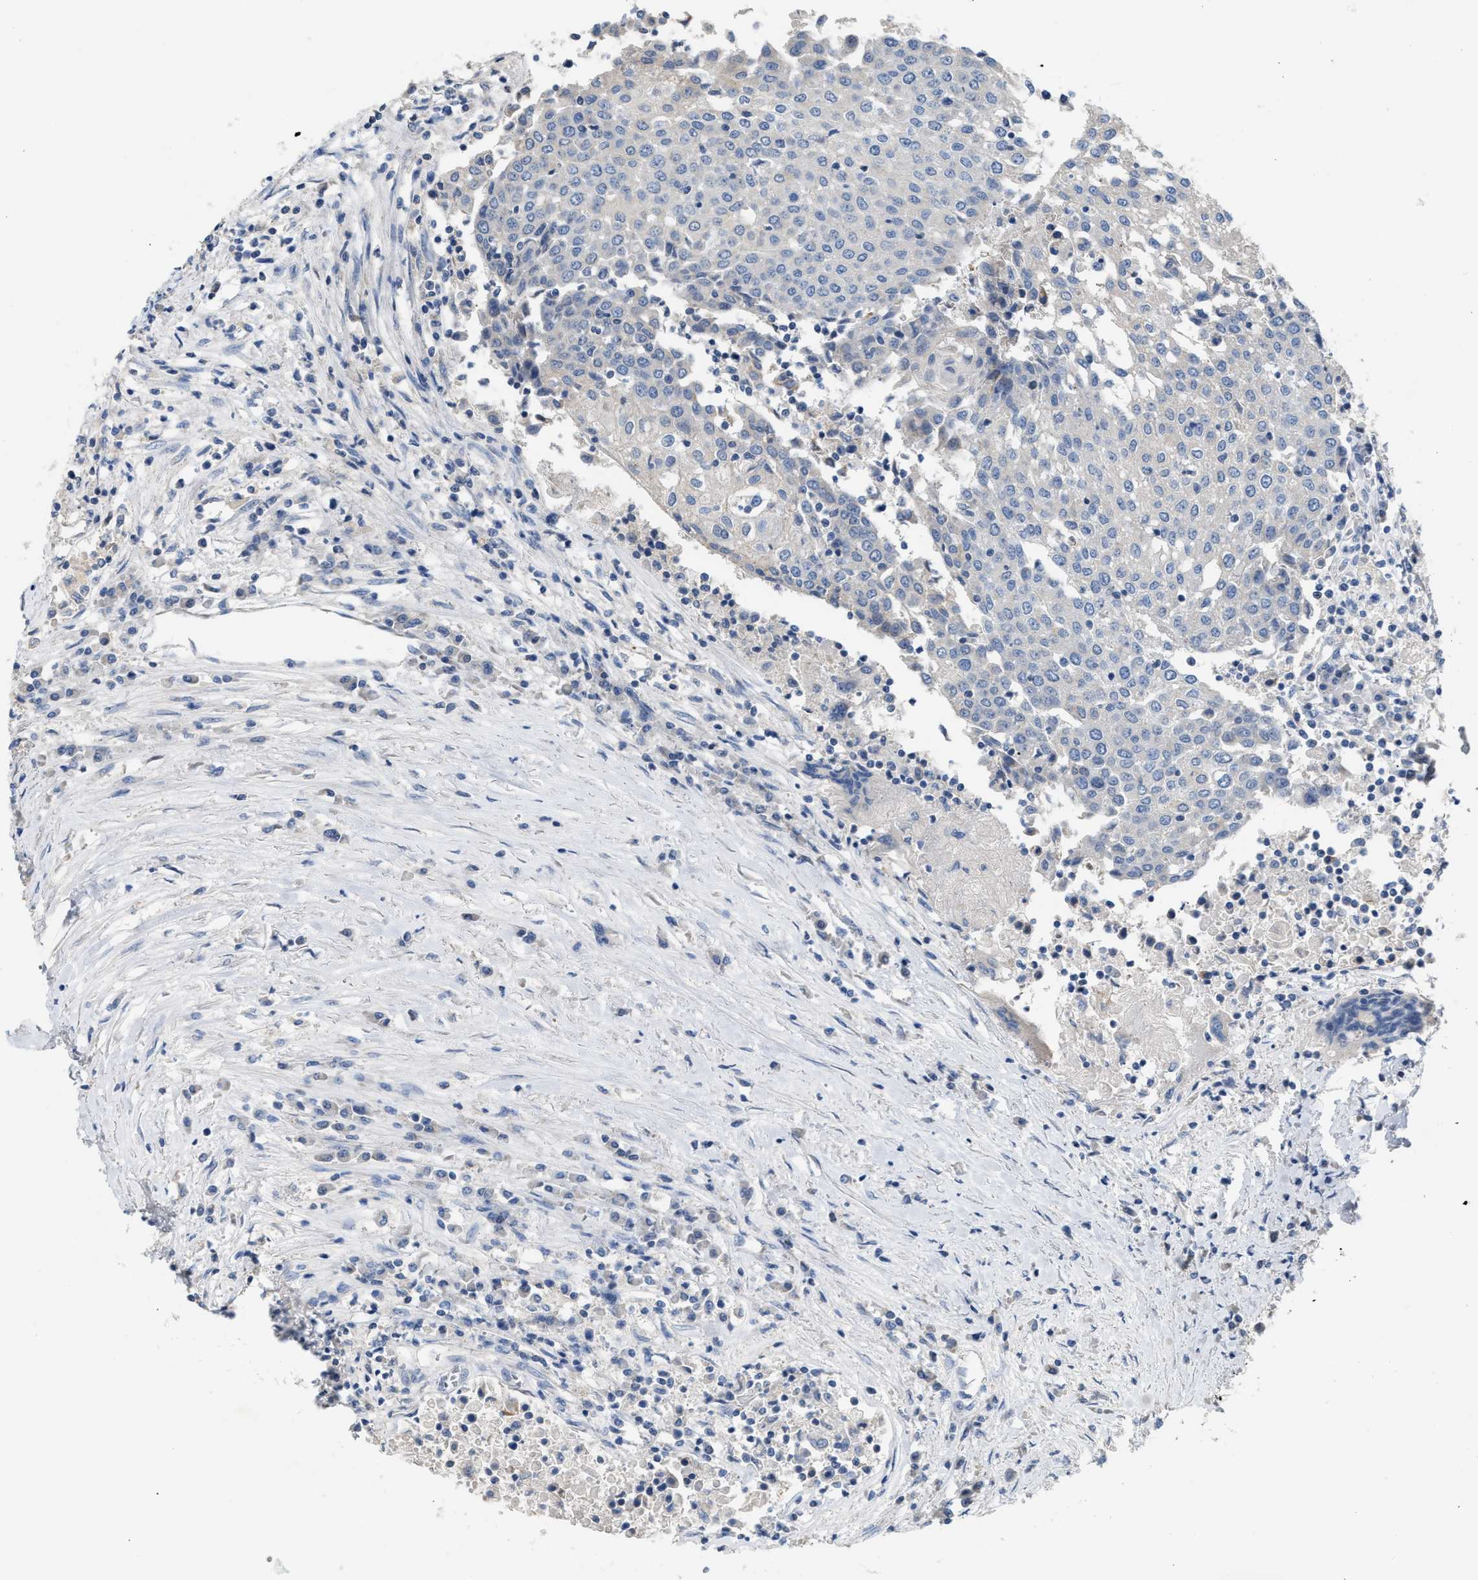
{"staining": {"intensity": "negative", "quantity": "none", "location": "none"}, "tissue": "urothelial cancer", "cell_type": "Tumor cells", "image_type": "cancer", "snomed": [{"axis": "morphology", "description": "Urothelial carcinoma, High grade"}, {"axis": "topography", "description": "Urinary bladder"}], "caption": "The image demonstrates no significant positivity in tumor cells of high-grade urothelial carcinoma. Brightfield microscopy of immunohistochemistry (IHC) stained with DAB (brown) and hematoxylin (blue), captured at high magnification.", "gene": "DHX58", "patient": {"sex": "female", "age": 85}}